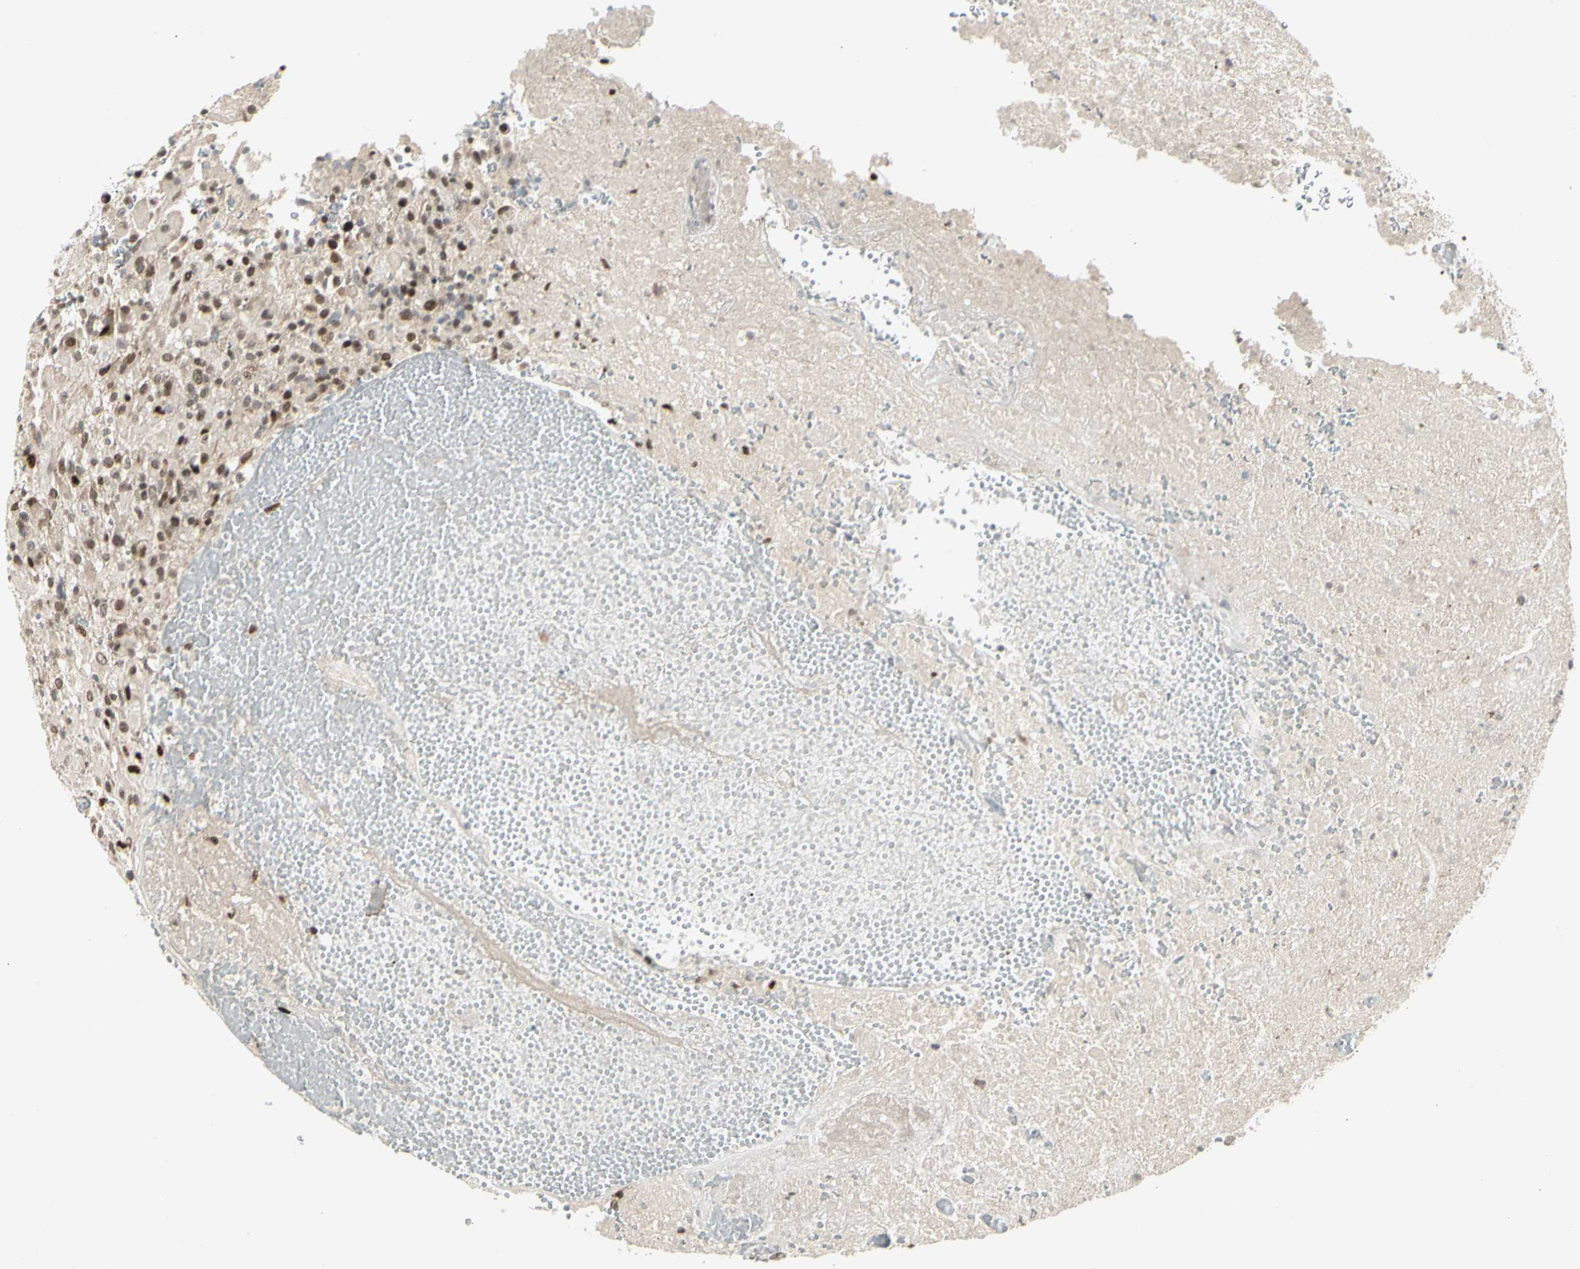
{"staining": {"intensity": "moderate", "quantity": "<25%", "location": "nuclear"}, "tissue": "glioma", "cell_type": "Tumor cells", "image_type": "cancer", "snomed": [{"axis": "morphology", "description": "Glioma, malignant, High grade"}, {"axis": "topography", "description": "Brain"}], "caption": "Glioma stained with DAB (3,3'-diaminobenzidine) immunohistochemistry (IHC) shows low levels of moderate nuclear positivity in about <25% of tumor cells.", "gene": "FOXJ2", "patient": {"sex": "male", "age": 71}}